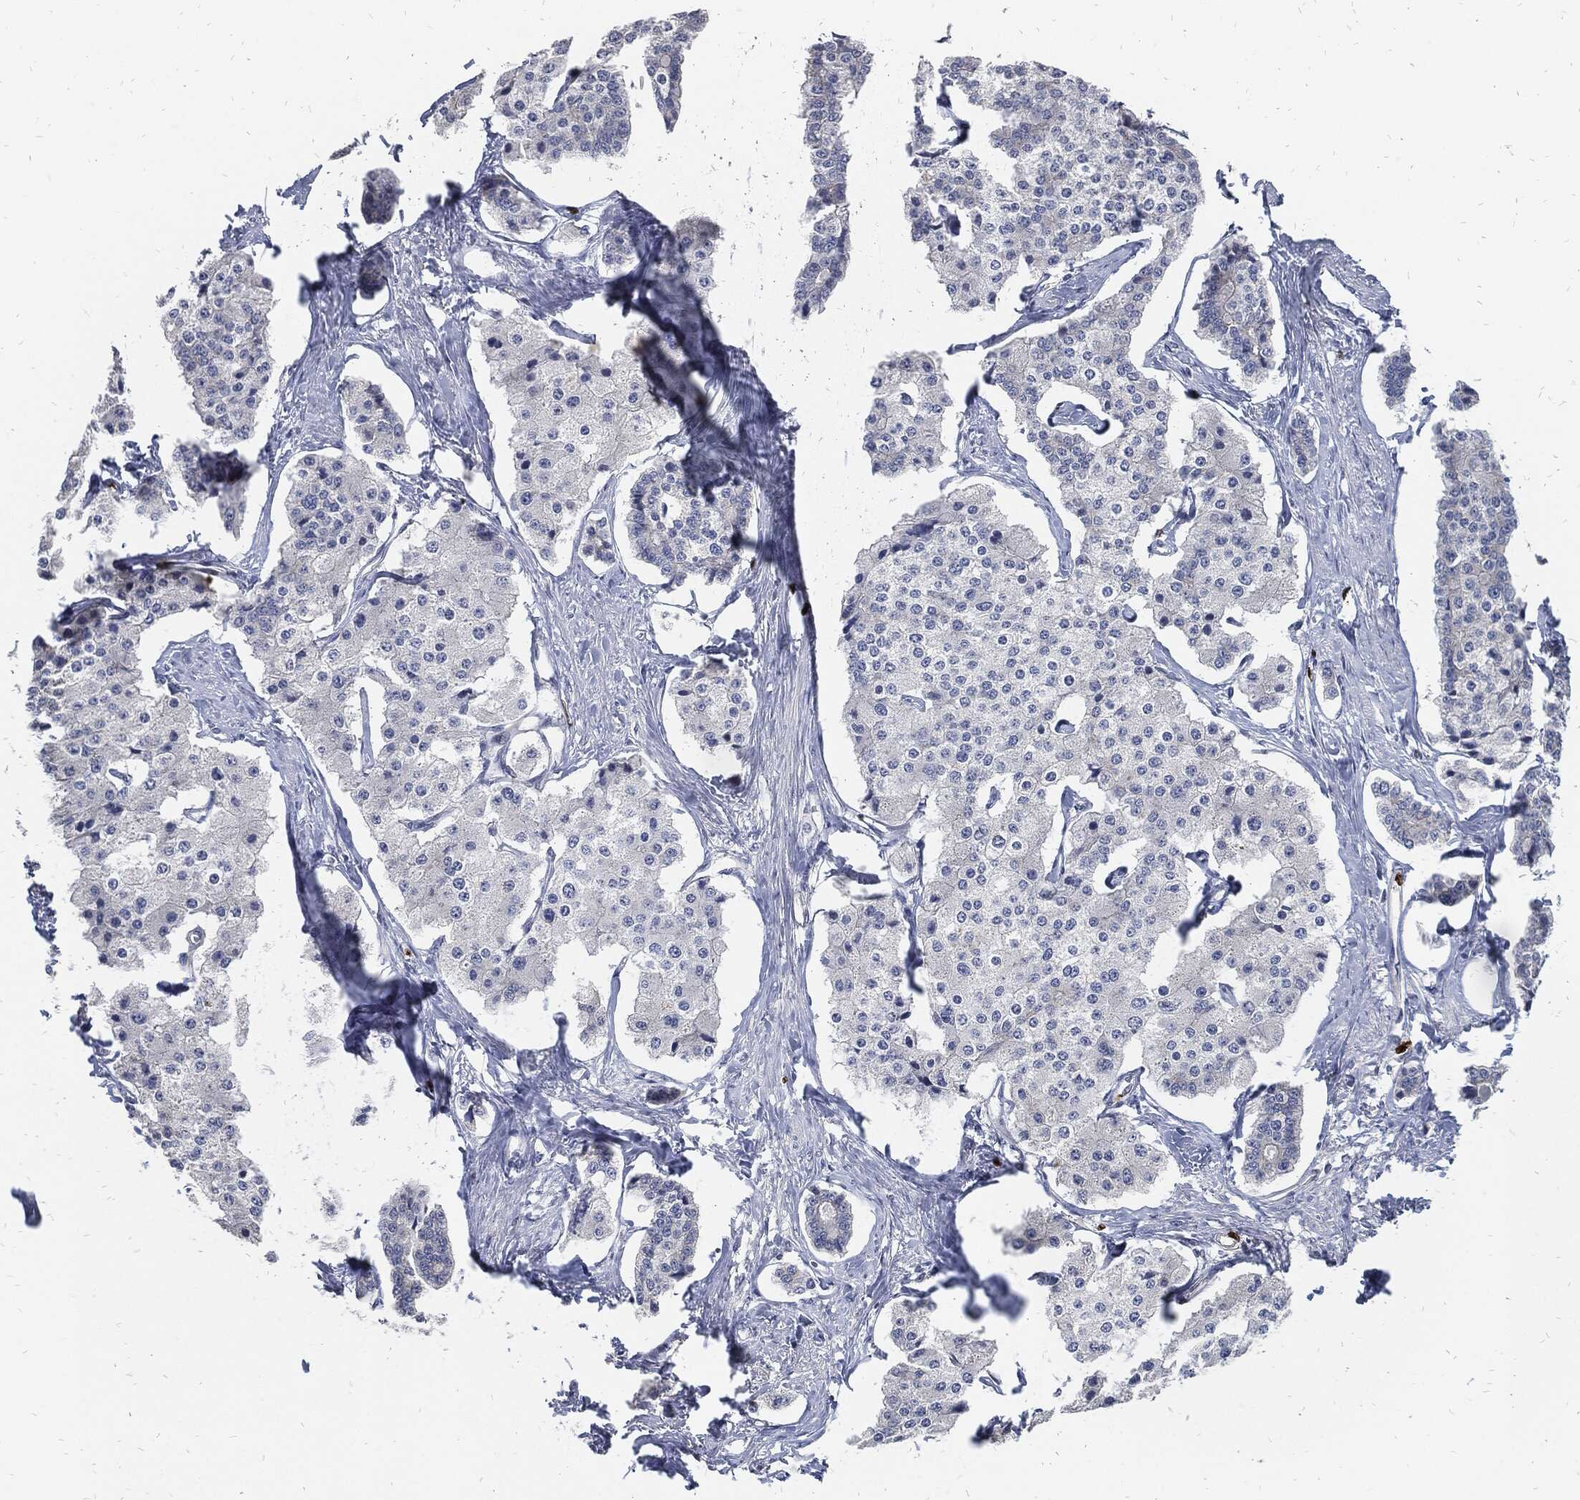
{"staining": {"intensity": "negative", "quantity": "none", "location": "none"}, "tissue": "carcinoid", "cell_type": "Tumor cells", "image_type": "cancer", "snomed": [{"axis": "morphology", "description": "Carcinoid, malignant, NOS"}, {"axis": "topography", "description": "Small intestine"}], "caption": "Photomicrograph shows no significant protein expression in tumor cells of malignant carcinoid.", "gene": "MKI67", "patient": {"sex": "female", "age": 65}}